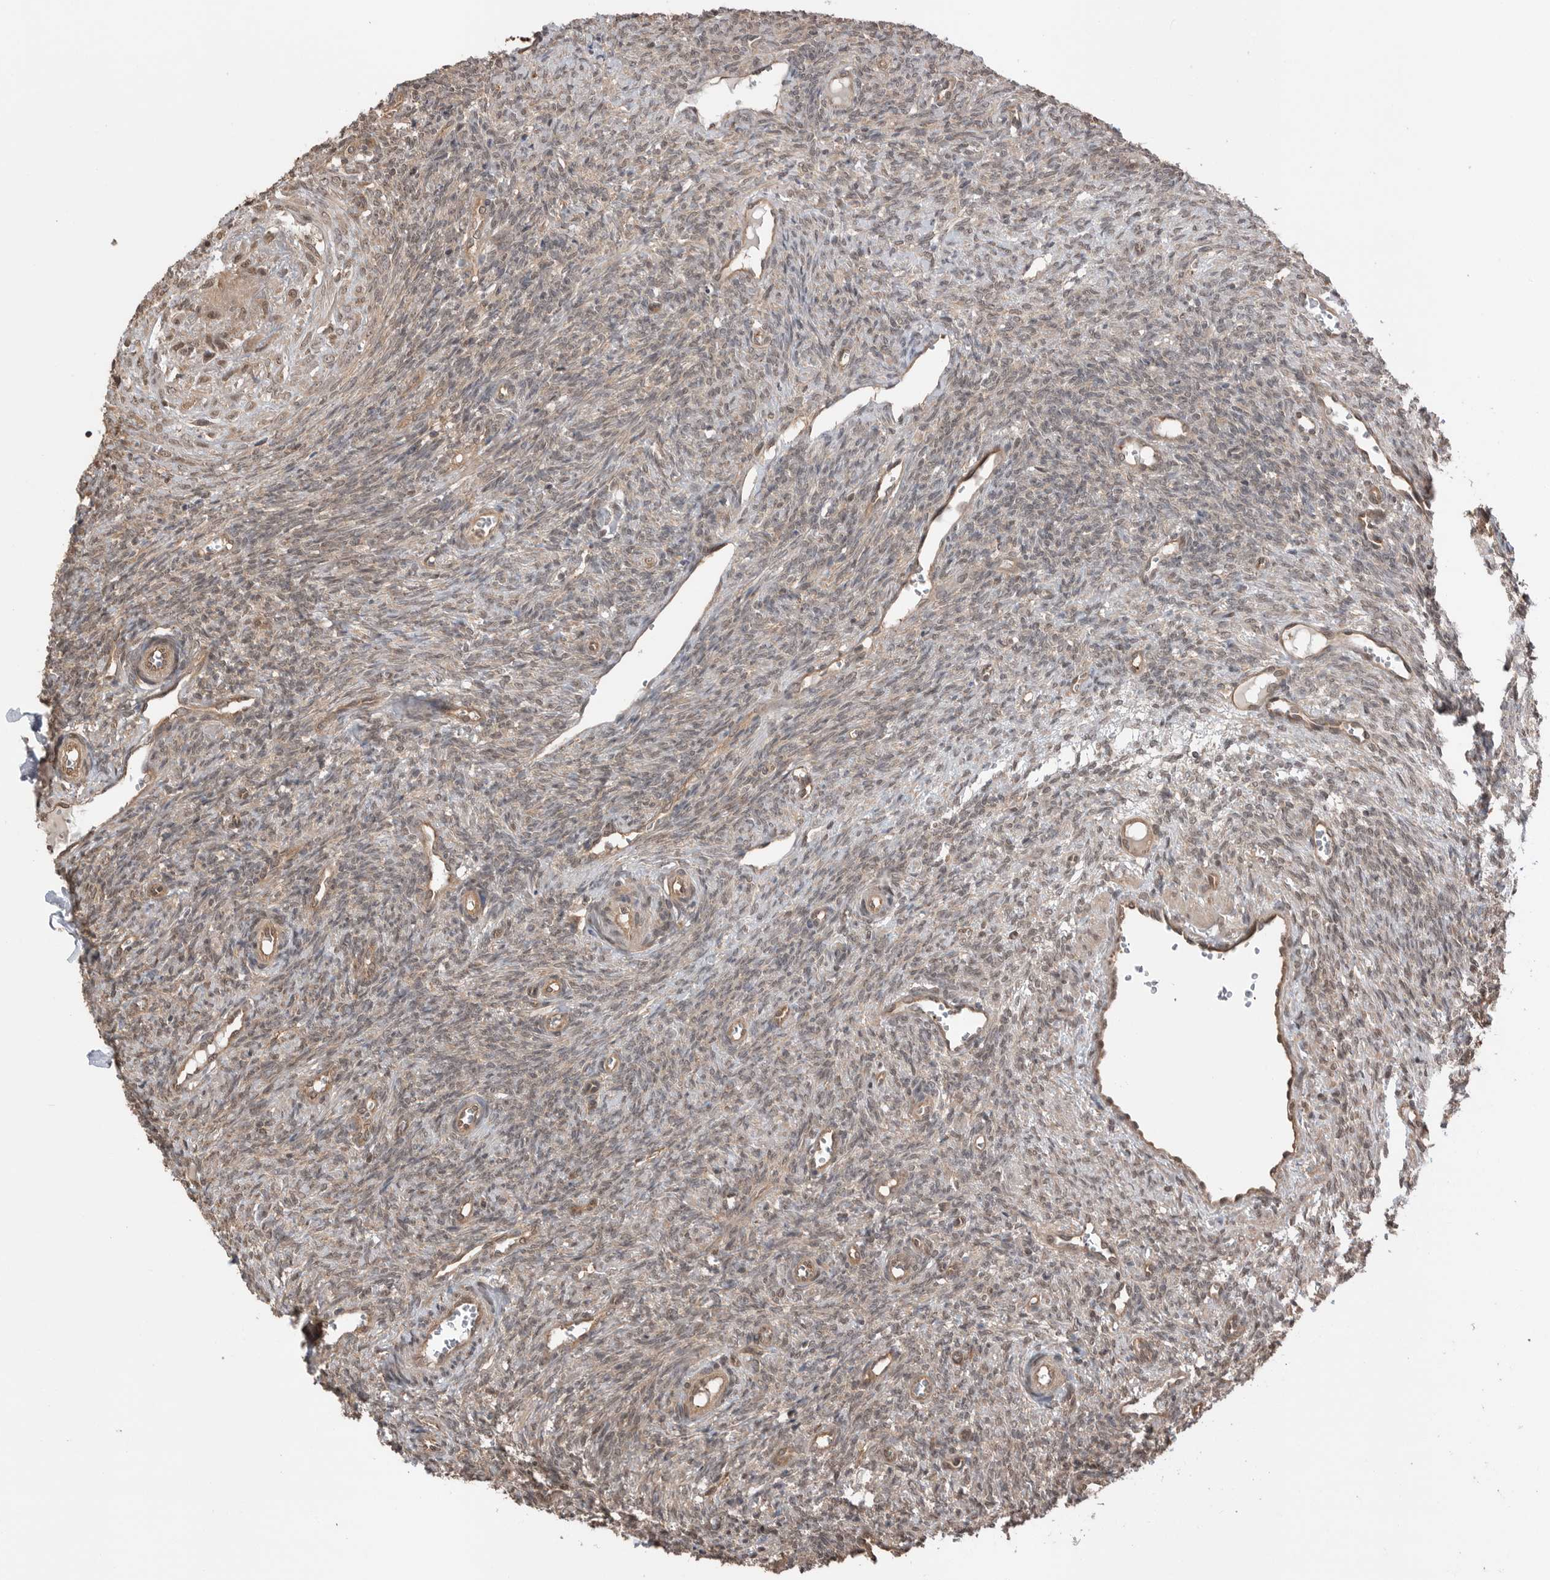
{"staining": {"intensity": "moderate", "quantity": ">75%", "location": "cytoplasmic/membranous,nuclear"}, "tissue": "ovary", "cell_type": "Follicle cells", "image_type": "normal", "snomed": [{"axis": "morphology", "description": "Normal tissue, NOS"}, {"axis": "topography", "description": "Ovary"}], "caption": "Unremarkable ovary reveals moderate cytoplasmic/membranous,nuclear positivity in approximately >75% of follicle cells, visualized by immunohistochemistry. (DAB (3,3'-diaminobenzidine) IHC, brown staining for protein, blue staining for nuclei).", "gene": "PEAK1", "patient": {"sex": "female", "age": 41}}